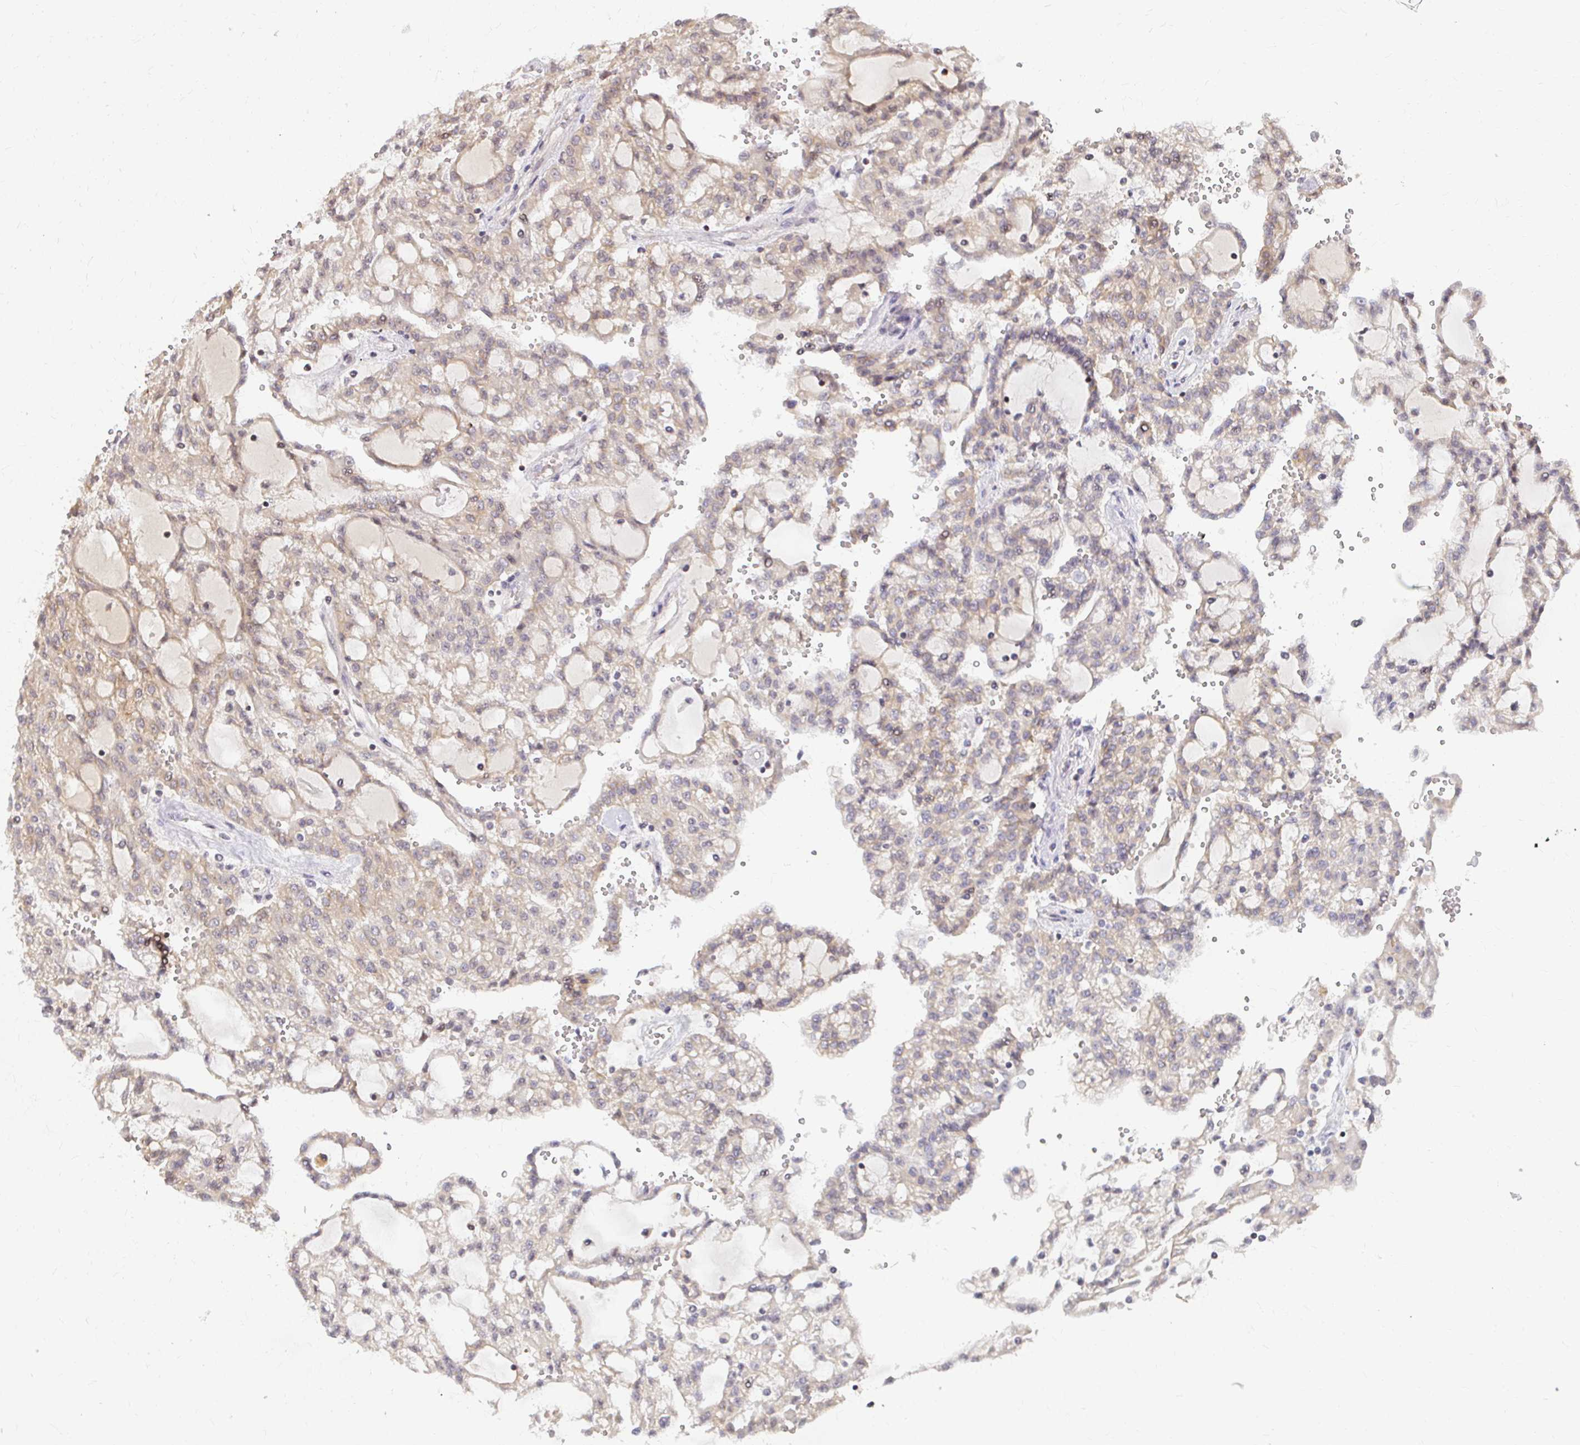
{"staining": {"intensity": "weak", "quantity": "25%-75%", "location": "cytoplasmic/membranous"}, "tissue": "renal cancer", "cell_type": "Tumor cells", "image_type": "cancer", "snomed": [{"axis": "morphology", "description": "Adenocarcinoma, NOS"}, {"axis": "topography", "description": "Kidney"}], "caption": "This is a histology image of immunohistochemistry (IHC) staining of adenocarcinoma (renal), which shows weak expression in the cytoplasmic/membranous of tumor cells.", "gene": "ANK3", "patient": {"sex": "male", "age": 63}}